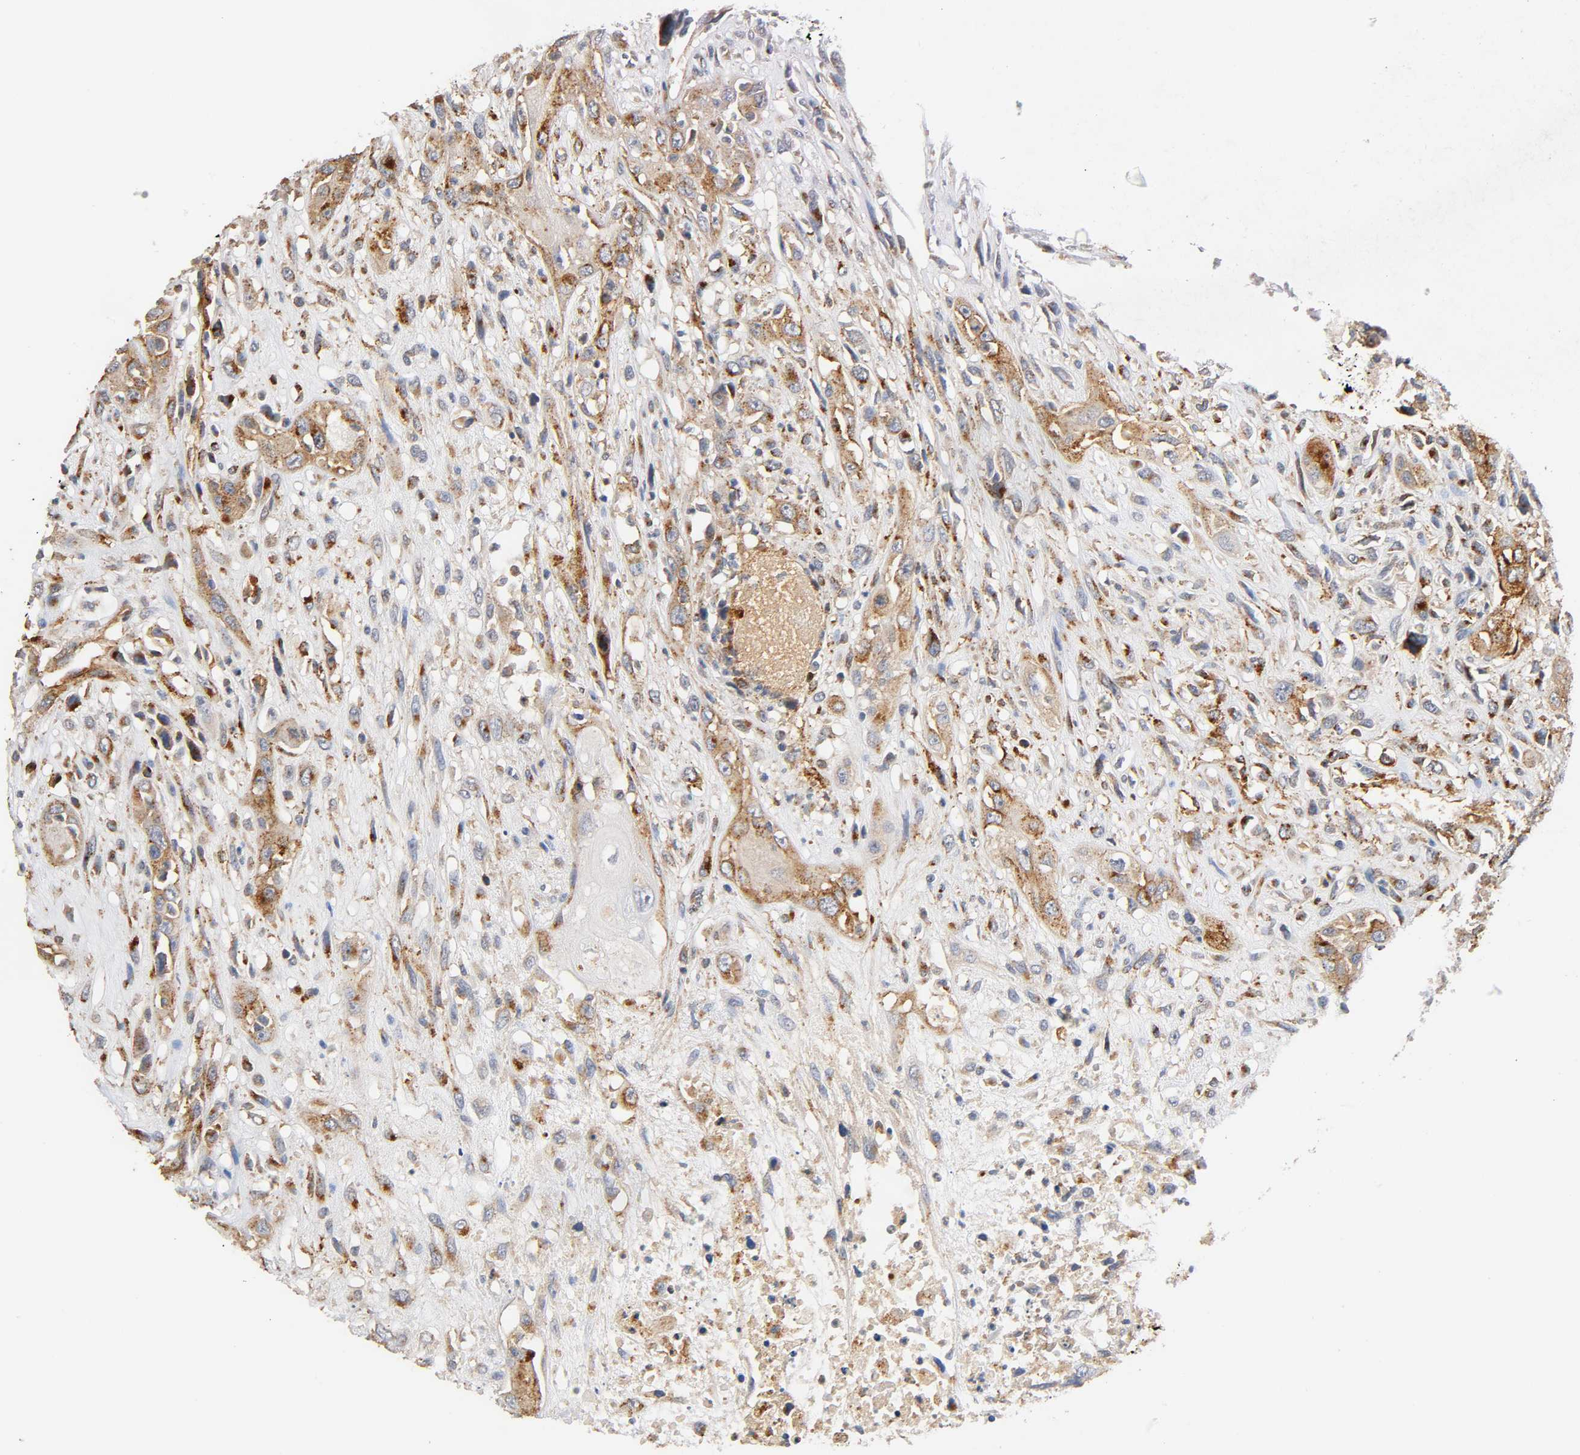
{"staining": {"intensity": "weak", "quantity": ">75%", "location": "cytoplasmic/membranous"}, "tissue": "head and neck cancer", "cell_type": "Tumor cells", "image_type": "cancer", "snomed": [{"axis": "morphology", "description": "Necrosis, NOS"}, {"axis": "morphology", "description": "Neoplasm, malignant, NOS"}, {"axis": "topography", "description": "Salivary gland"}, {"axis": "topography", "description": "Head-Neck"}], "caption": "High-magnification brightfield microscopy of head and neck cancer (neoplasm (malignant)) stained with DAB (brown) and counterstained with hematoxylin (blue). tumor cells exhibit weak cytoplasmic/membranous staining is appreciated in approximately>75% of cells.", "gene": "IFITM3", "patient": {"sex": "male", "age": 43}}